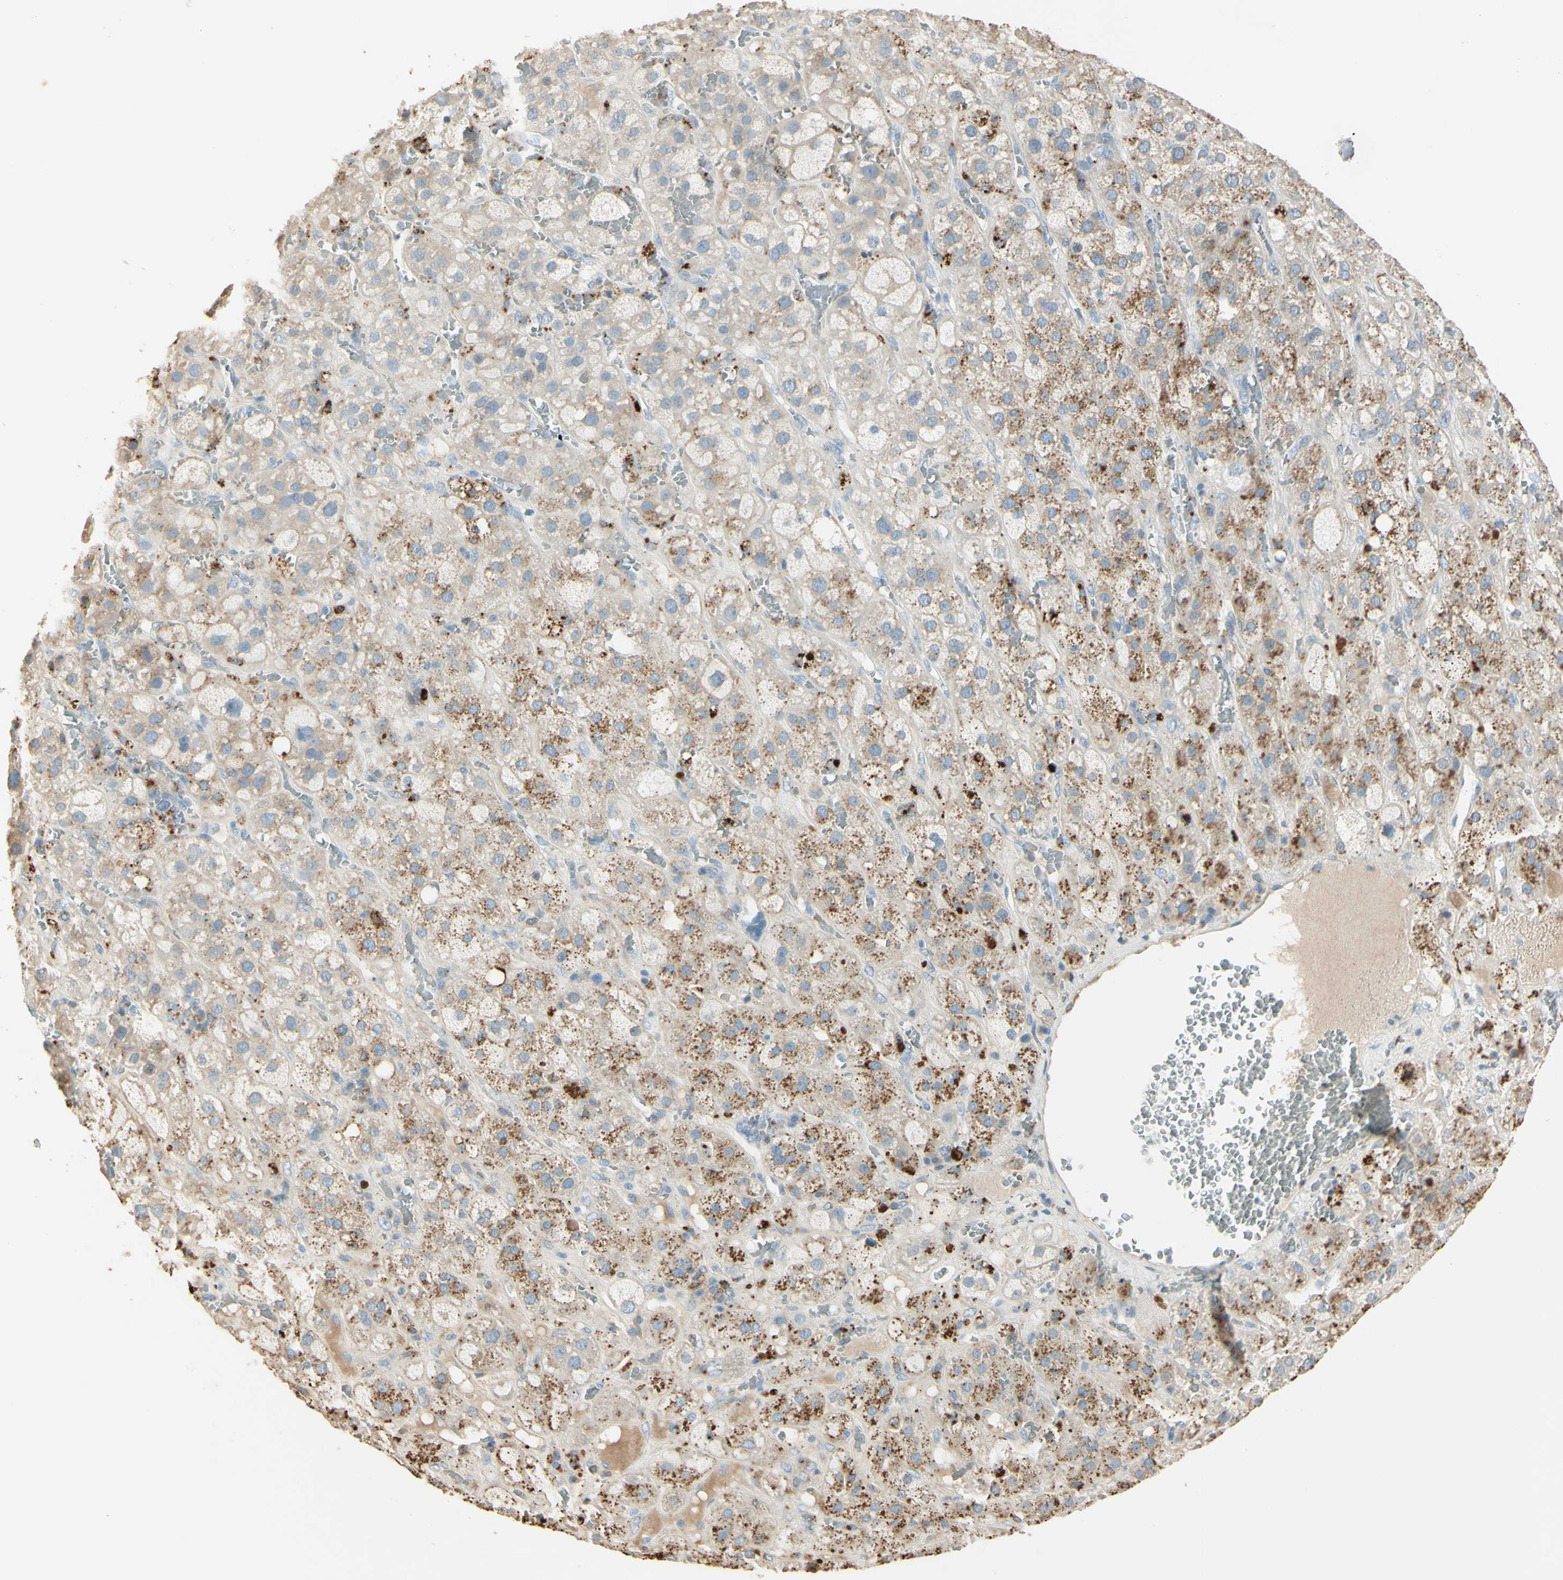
{"staining": {"intensity": "strong", "quantity": "25%-75%", "location": "cytoplasmic/membranous"}, "tissue": "adrenal gland", "cell_type": "Glandular cells", "image_type": "normal", "snomed": [{"axis": "morphology", "description": "Normal tissue, NOS"}, {"axis": "topography", "description": "Adrenal gland"}], "caption": "Unremarkable adrenal gland was stained to show a protein in brown. There is high levels of strong cytoplasmic/membranous staining in approximately 25%-75% of glandular cells. (DAB (3,3'-diaminobenzidine) IHC with brightfield microscopy, high magnification).", "gene": "ANGPTL1", "patient": {"sex": "female", "age": 47}}